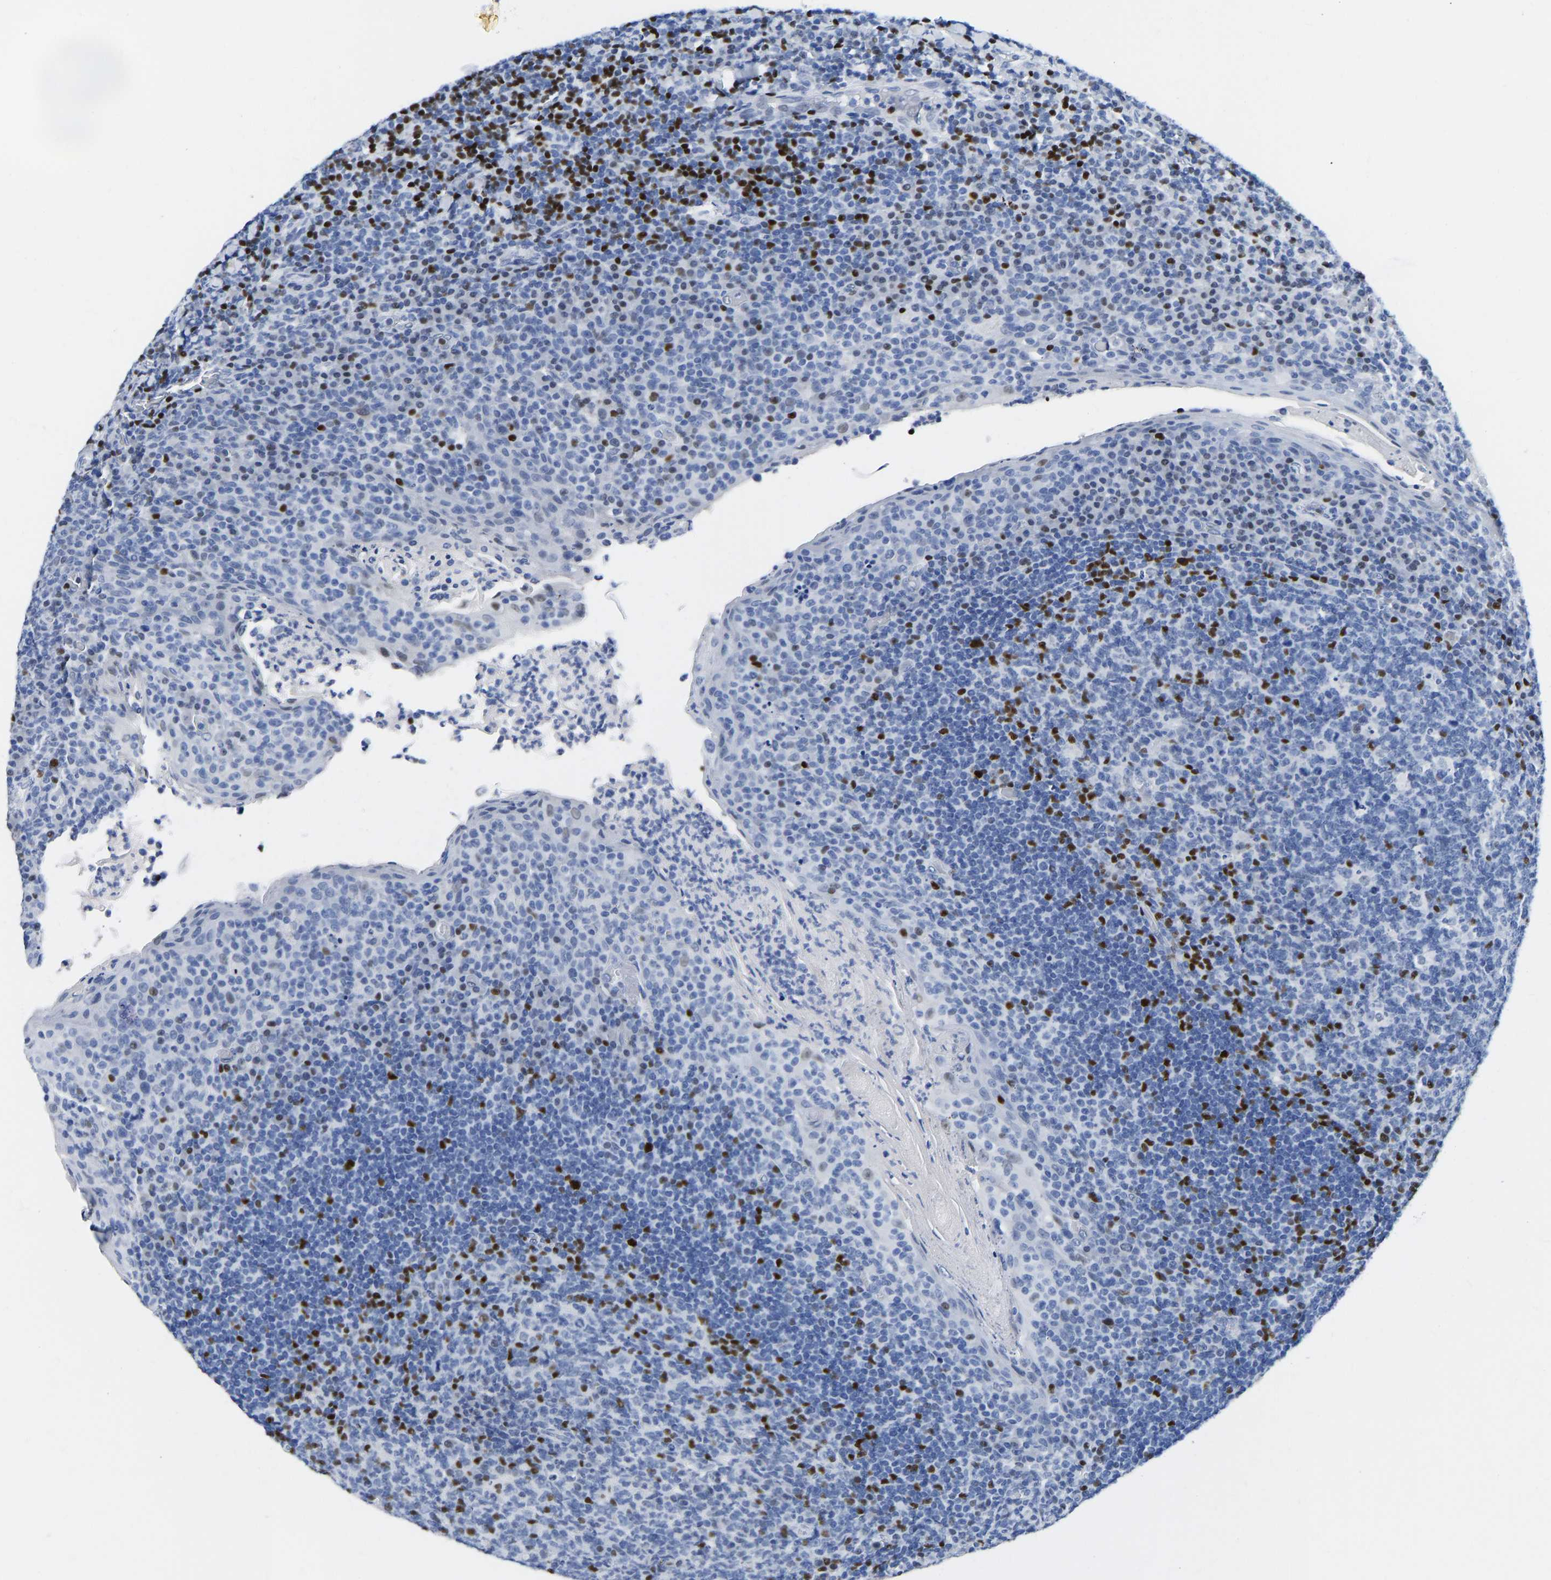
{"staining": {"intensity": "strong", "quantity": "<25%", "location": "nuclear"}, "tissue": "tonsil", "cell_type": "Germinal center cells", "image_type": "normal", "snomed": [{"axis": "morphology", "description": "Normal tissue, NOS"}, {"axis": "topography", "description": "Tonsil"}], "caption": "An IHC image of benign tissue is shown. Protein staining in brown highlights strong nuclear positivity in tonsil within germinal center cells. (IHC, brightfield microscopy, high magnification).", "gene": "TCF7", "patient": {"sex": "male", "age": 17}}